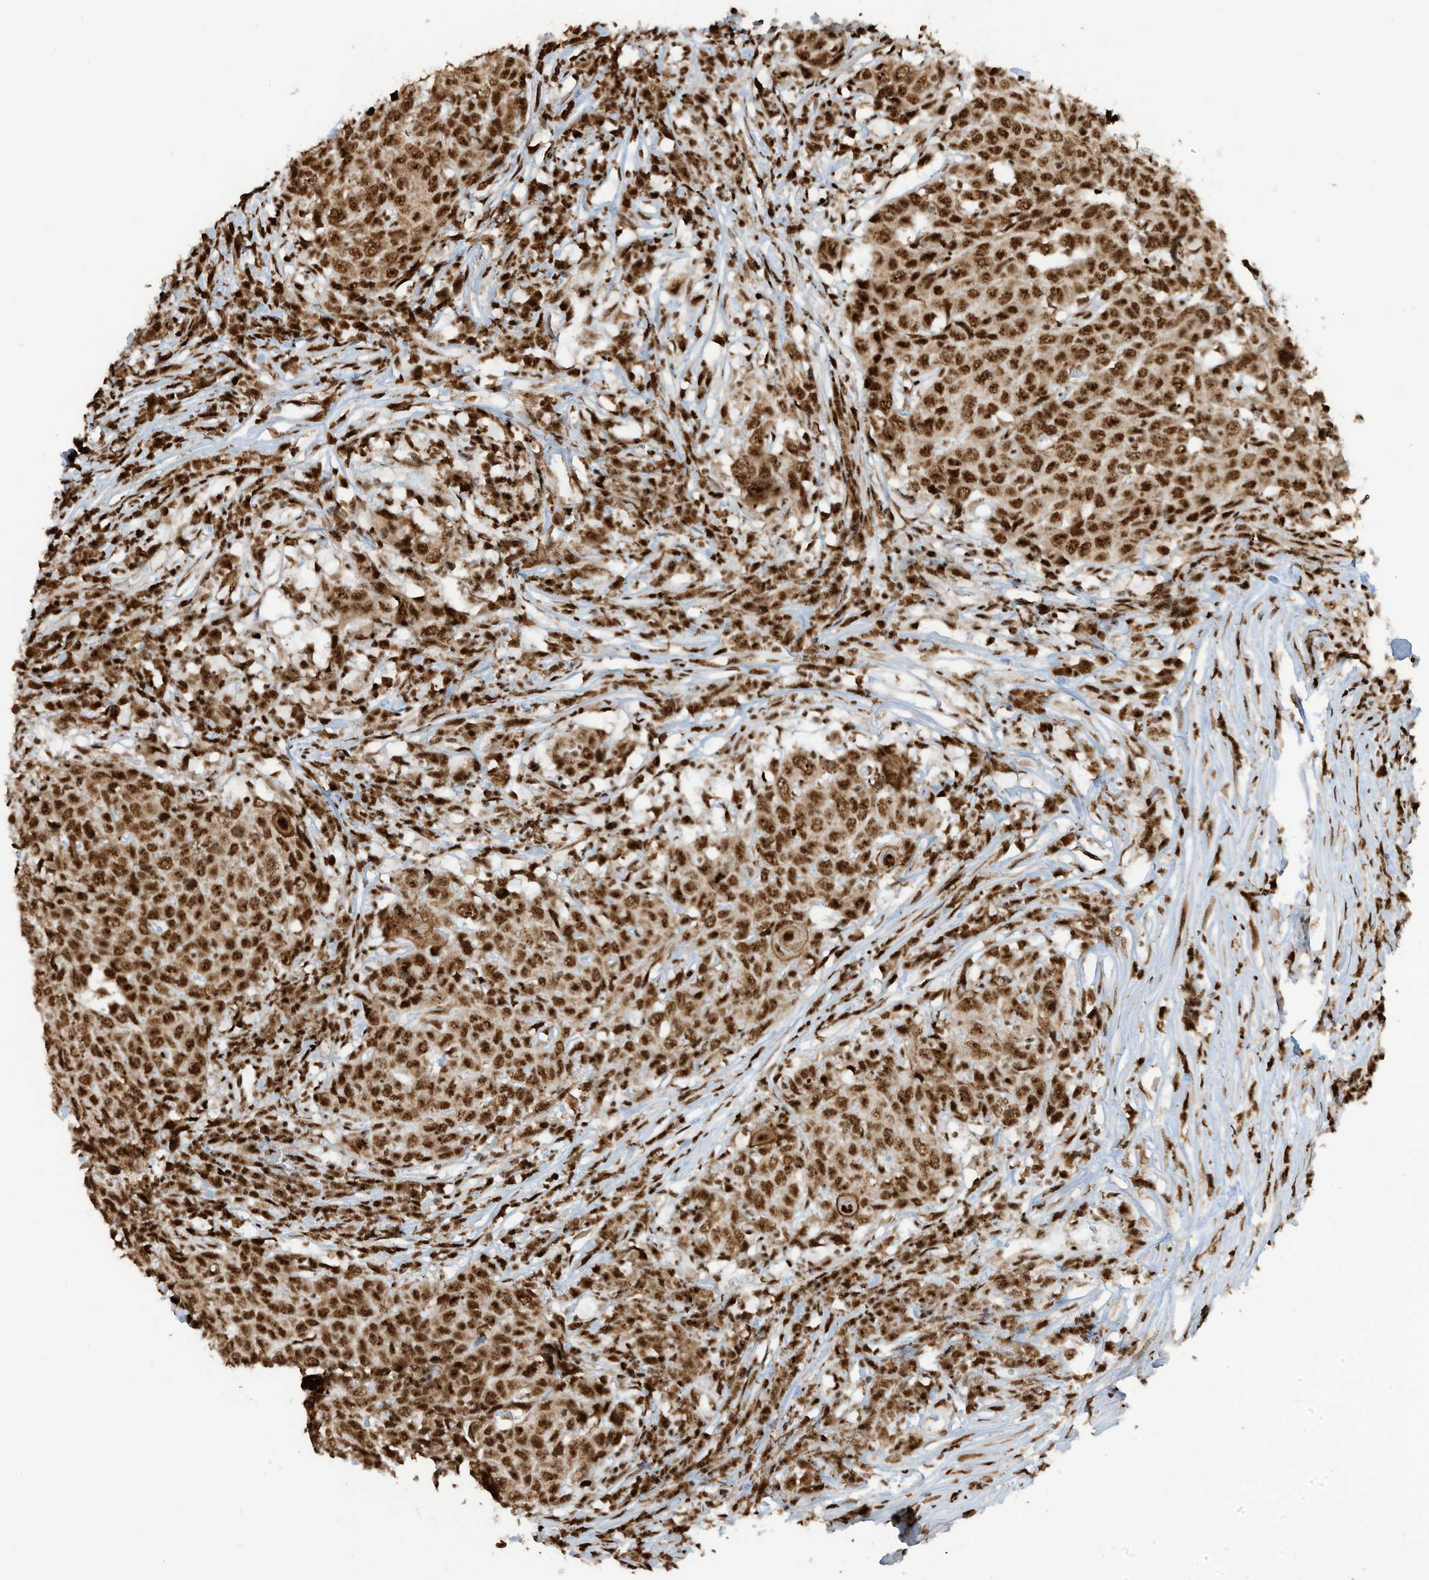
{"staining": {"intensity": "strong", "quantity": ">75%", "location": "nuclear"}, "tissue": "head and neck cancer", "cell_type": "Tumor cells", "image_type": "cancer", "snomed": [{"axis": "morphology", "description": "Squamous cell carcinoma, NOS"}, {"axis": "topography", "description": "Head-Neck"}], "caption": "A photomicrograph of human head and neck squamous cell carcinoma stained for a protein displays strong nuclear brown staining in tumor cells. (DAB (3,3'-diaminobenzidine) IHC, brown staining for protein, blue staining for nuclei).", "gene": "LBH", "patient": {"sex": "male", "age": 66}}